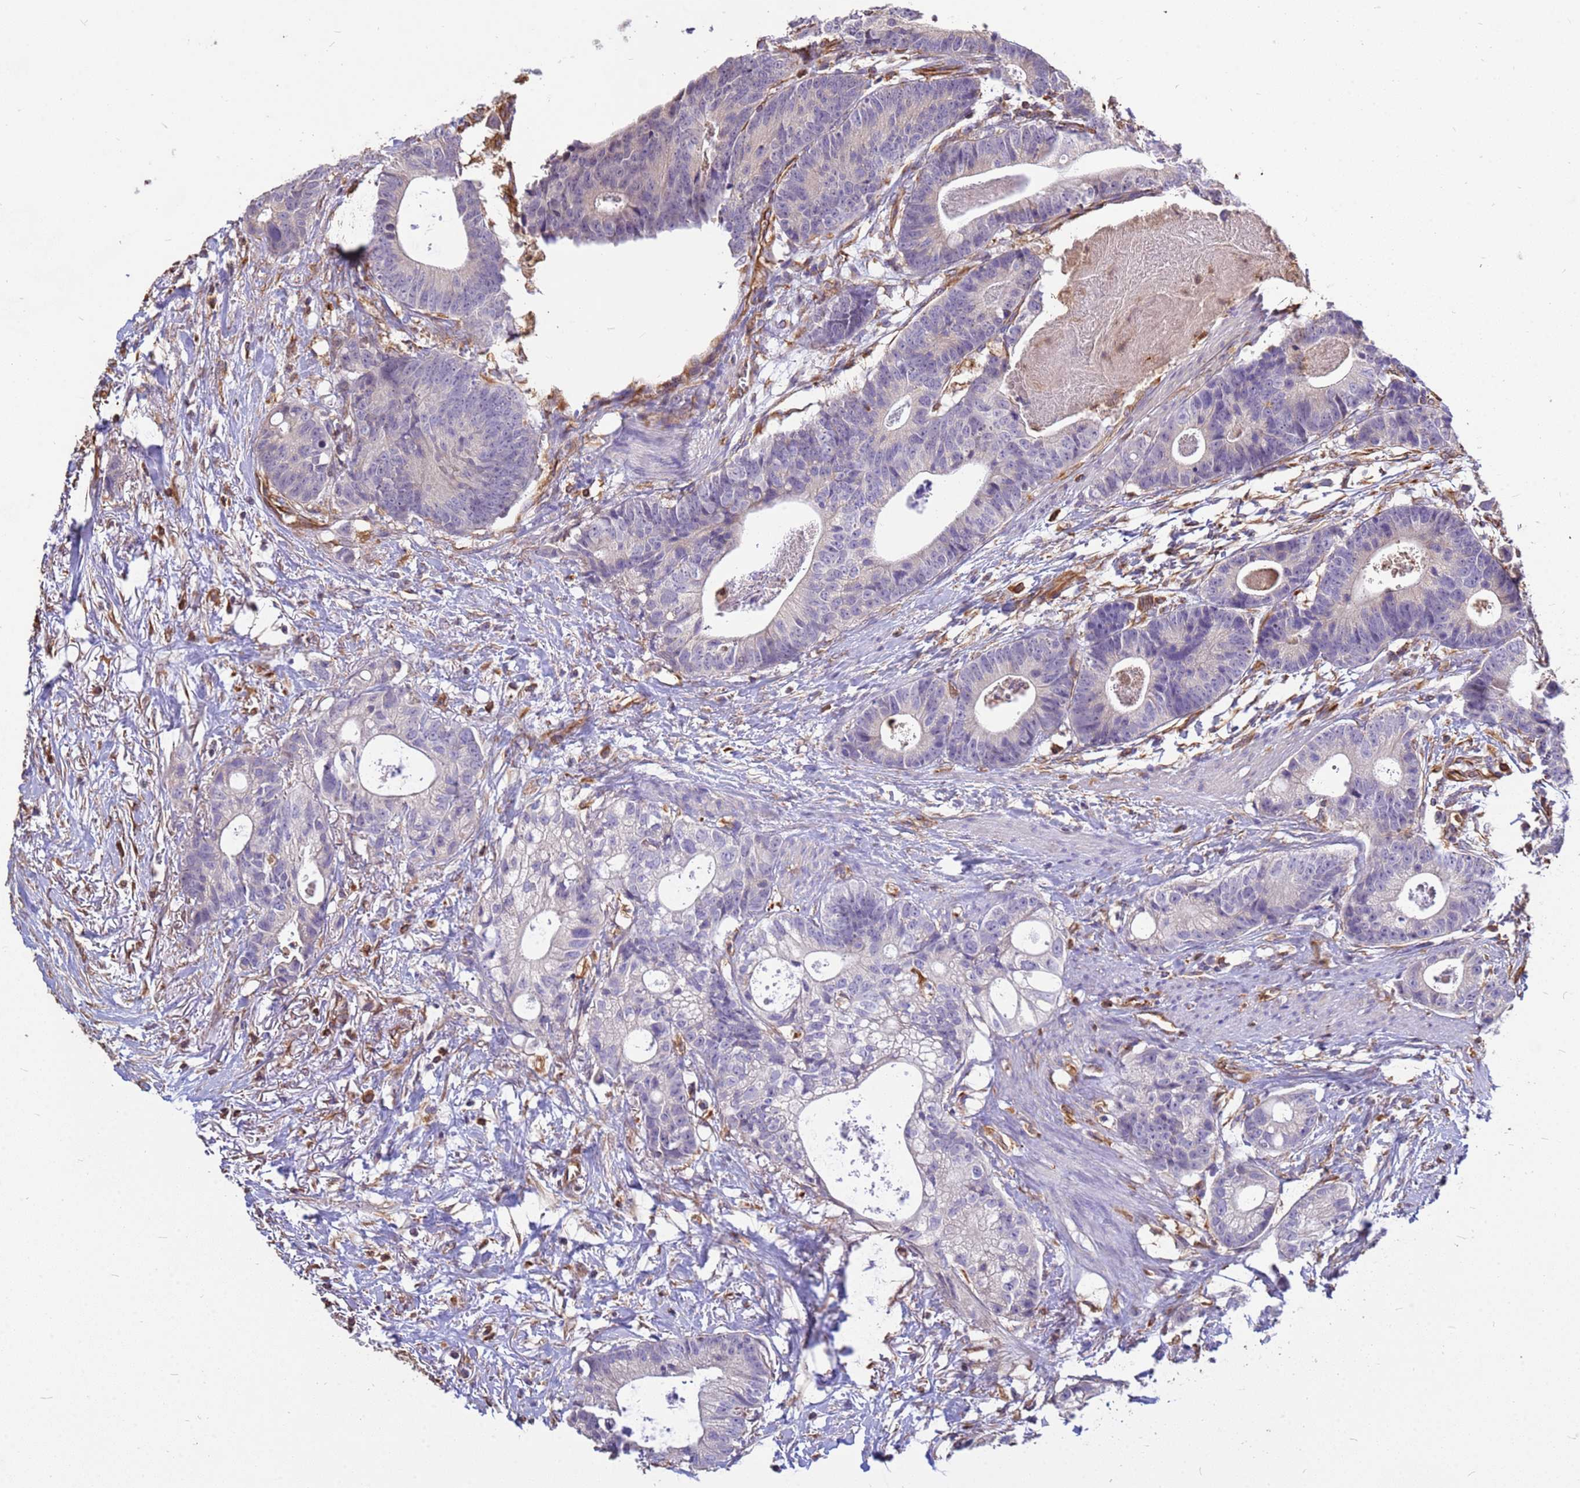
{"staining": {"intensity": "negative", "quantity": "none", "location": "none"}, "tissue": "colorectal cancer", "cell_type": "Tumor cells", "image_type": "cancer", "snomed": [{"axis": "morphology", "description": "Adenocarcinoma, NOS"}, {"axis": "topography", "description": "Colon"}], "caption": "Immunohistochemistry (IHC) micrograph of neoplastic tissue: colorectal adenocarcinoma stained with DAB (3,3'-diaminobenzidine) reveals no significant protein expression in tumor cells.", "gene": "TCEAL3", "patient": {"sex": "female", "age": 57}}